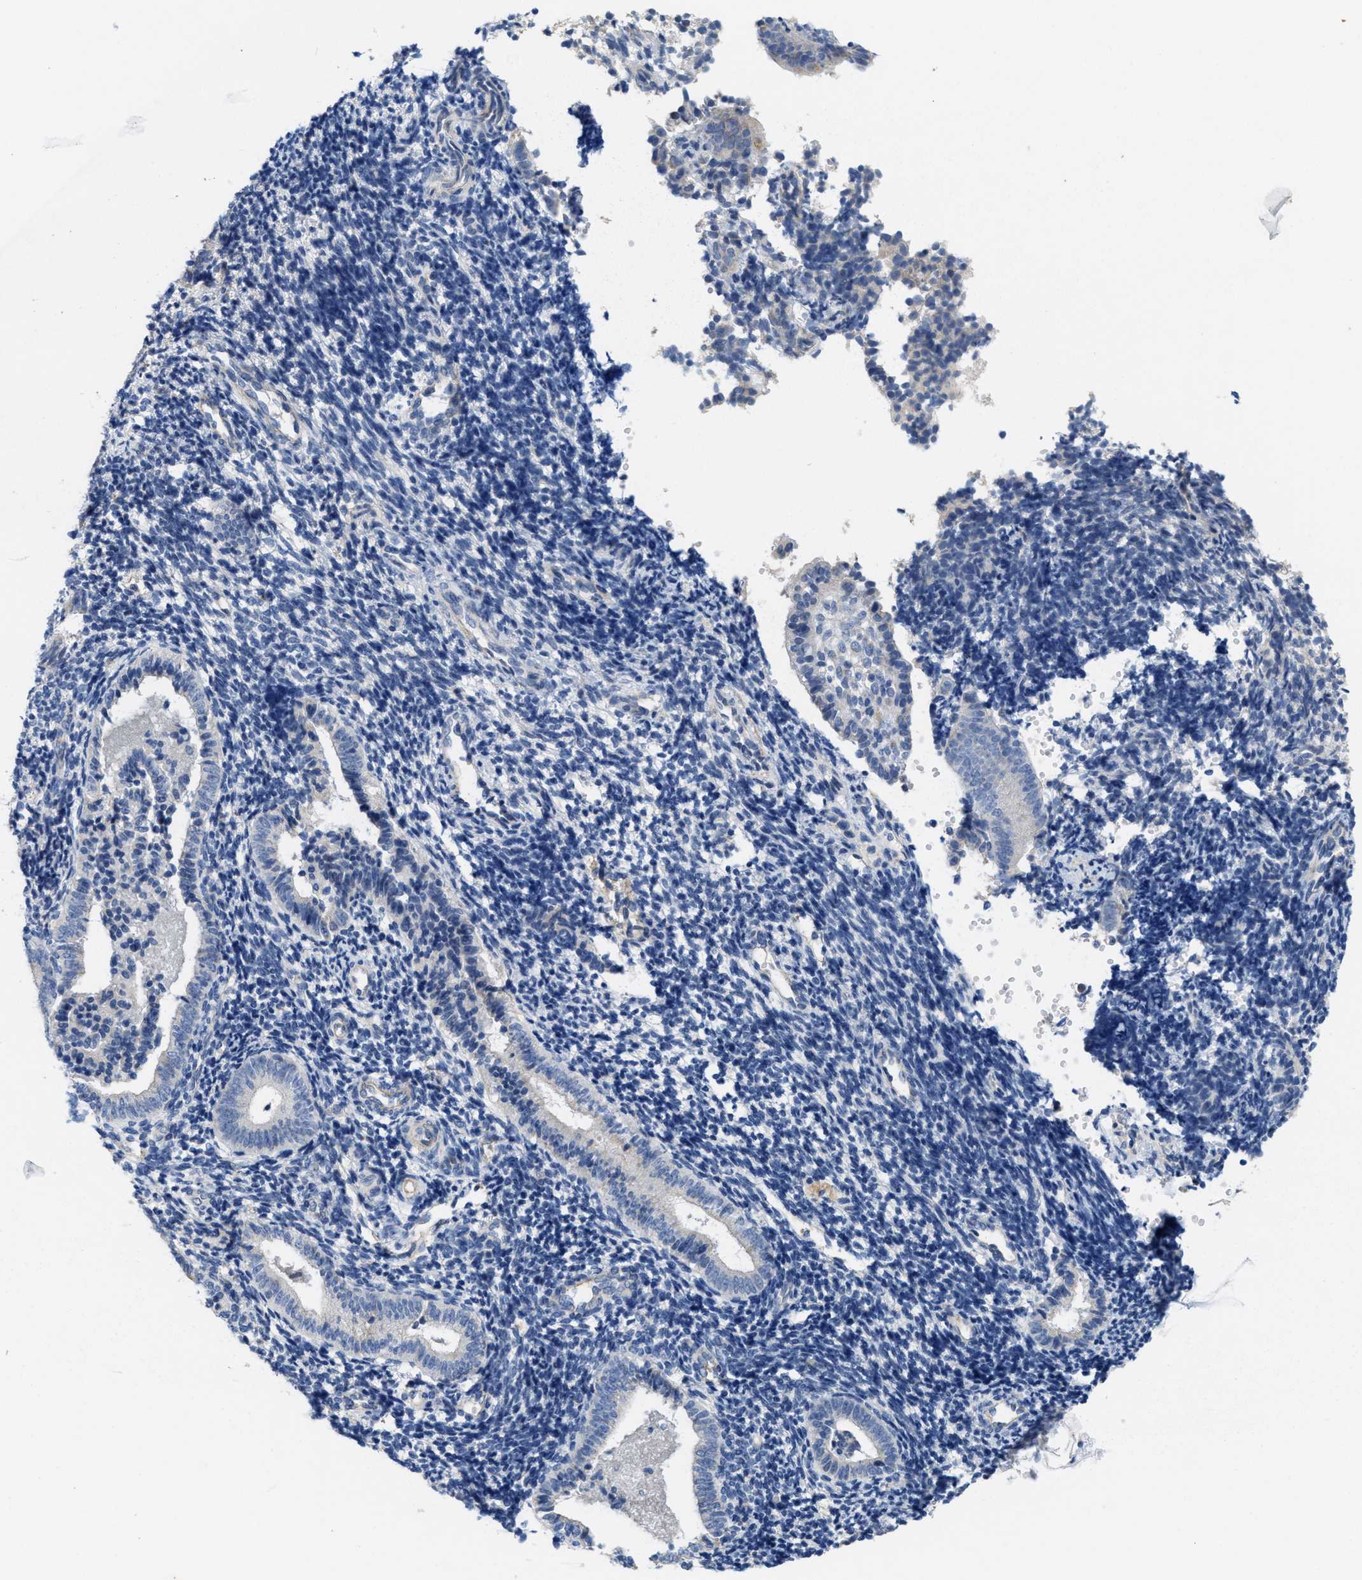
{"staining": {"intensity": "negative", "quantity": "none", "location": "none"}, "tissue": "endometrium", "cell_type": "Cells in endometrial stroma", "image_type": "normal", "snomed": [{"axis": "morphology", "description": "Normal tissue, NOS"}, {"axis": "topography", "description": "Uterus"}, {"axis": "topography", "description": "Endometrium"}], "caption": "The immunohistochemistry (IHC) image has no significant expression in cells in endometrial stroma of endometrium.", "gene": "CPA2", "patient": {"sex": "female", "age": 33}}